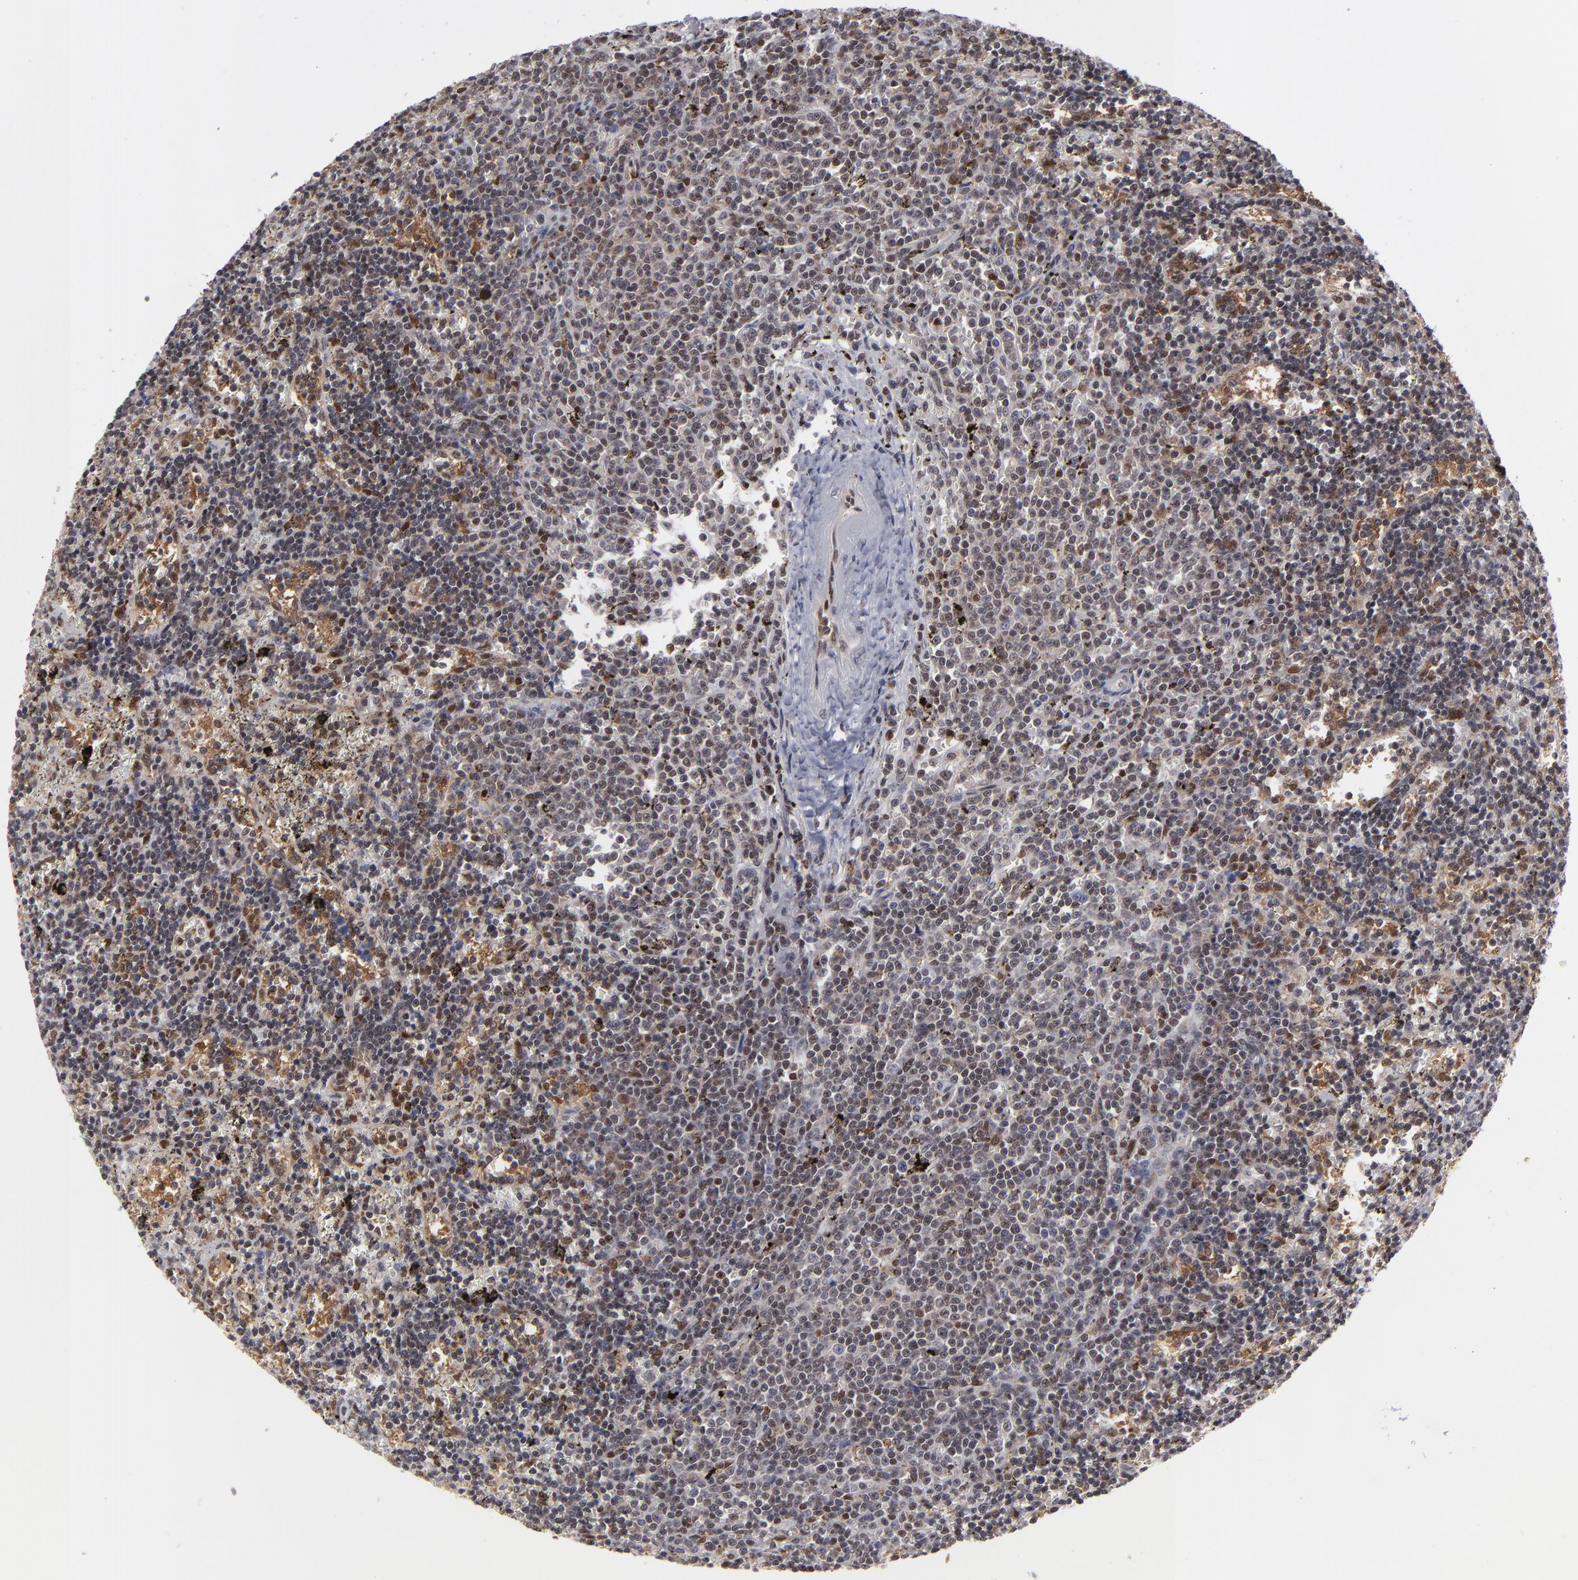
{"staining": {"intensity": "moderate", "quantity": "25%-75%", "location": "cytoplasmic/membranous,nuclear"}, "tissue": "lymphoma", "cell_type": "Tumor cells", "image_type": "cancer", "snomed": [{"axis": "morphology", "description": "Malignant lymphoma, non-Hodgkin's type, Low grade"}, {"axis": "topography", "description": "Spleen"}], "caption": "Immunohistochemical staining of lymphoma displays medium levels of moderate cytoplasmic/membranous and nuclear expression in about 25%-75% of tumor cells.", "gene": "GSR", "patient": {"sex": "male", "age": 60}}